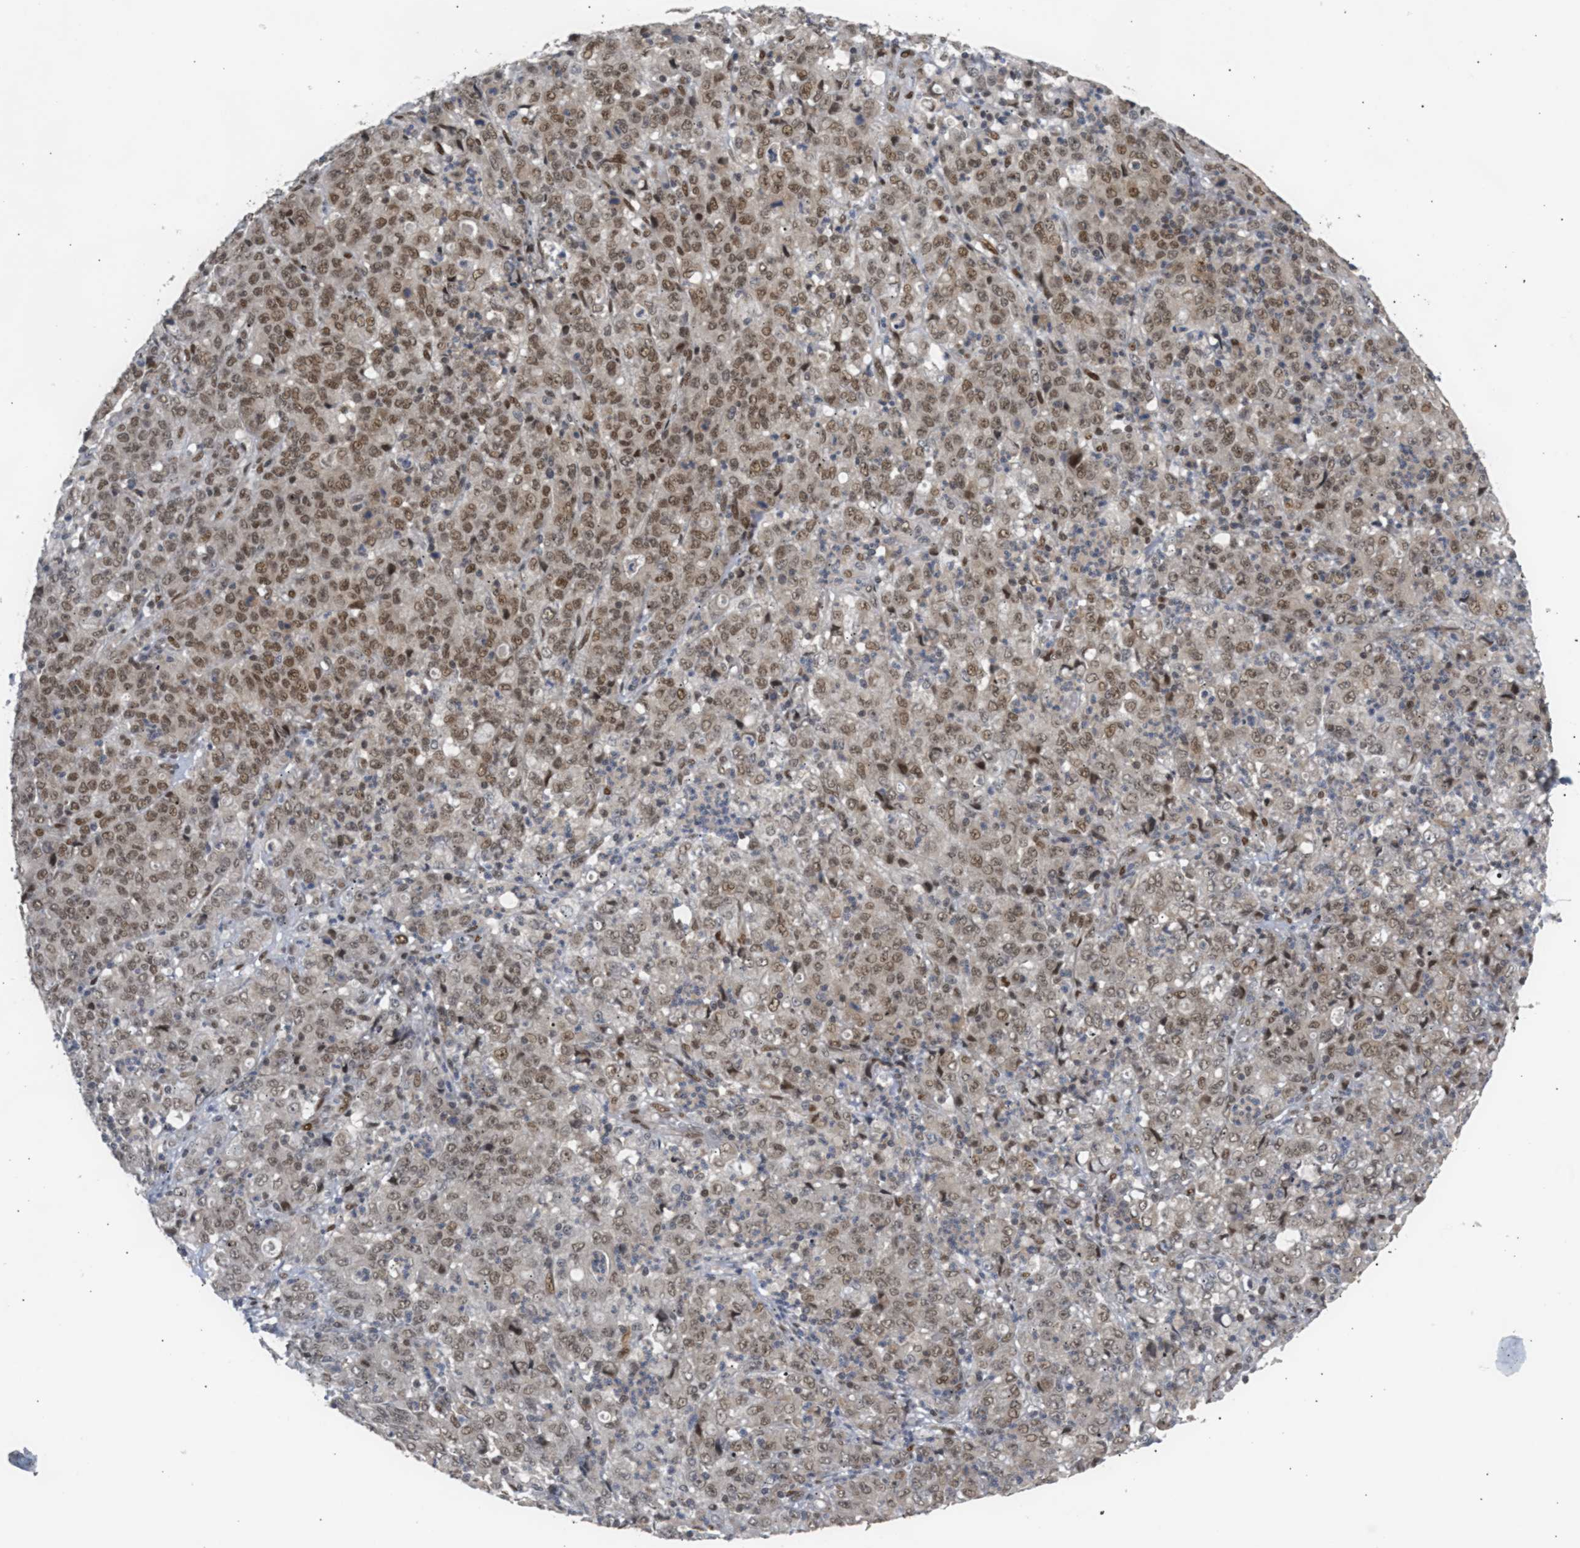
{"staining": {"intensity": "moderate", "quantity": ">75%", "location": "nuclear"}, "tissue": "stomach cancer", "cell_type": "Tumor cells", "image_type": "cancer", "snomed": [{"axis": "morphology", "description": "Adenocarcinoma, NOS"}, {"axis": "topography", "description": "Stomach, lower"}], "caption": "Immunohistochemical staining of human stomach cancer shows medium levels of moderate nuclear staining in approximately >75% of tumor cells. Using DAB (3,3'-diaminobenzidine) (brown) and hematoxylin (blue) stains, captured at high magnification using brightfield microscopy.", "gene": "SSBP2", "patient": {"sex": "female", "age": 71}}